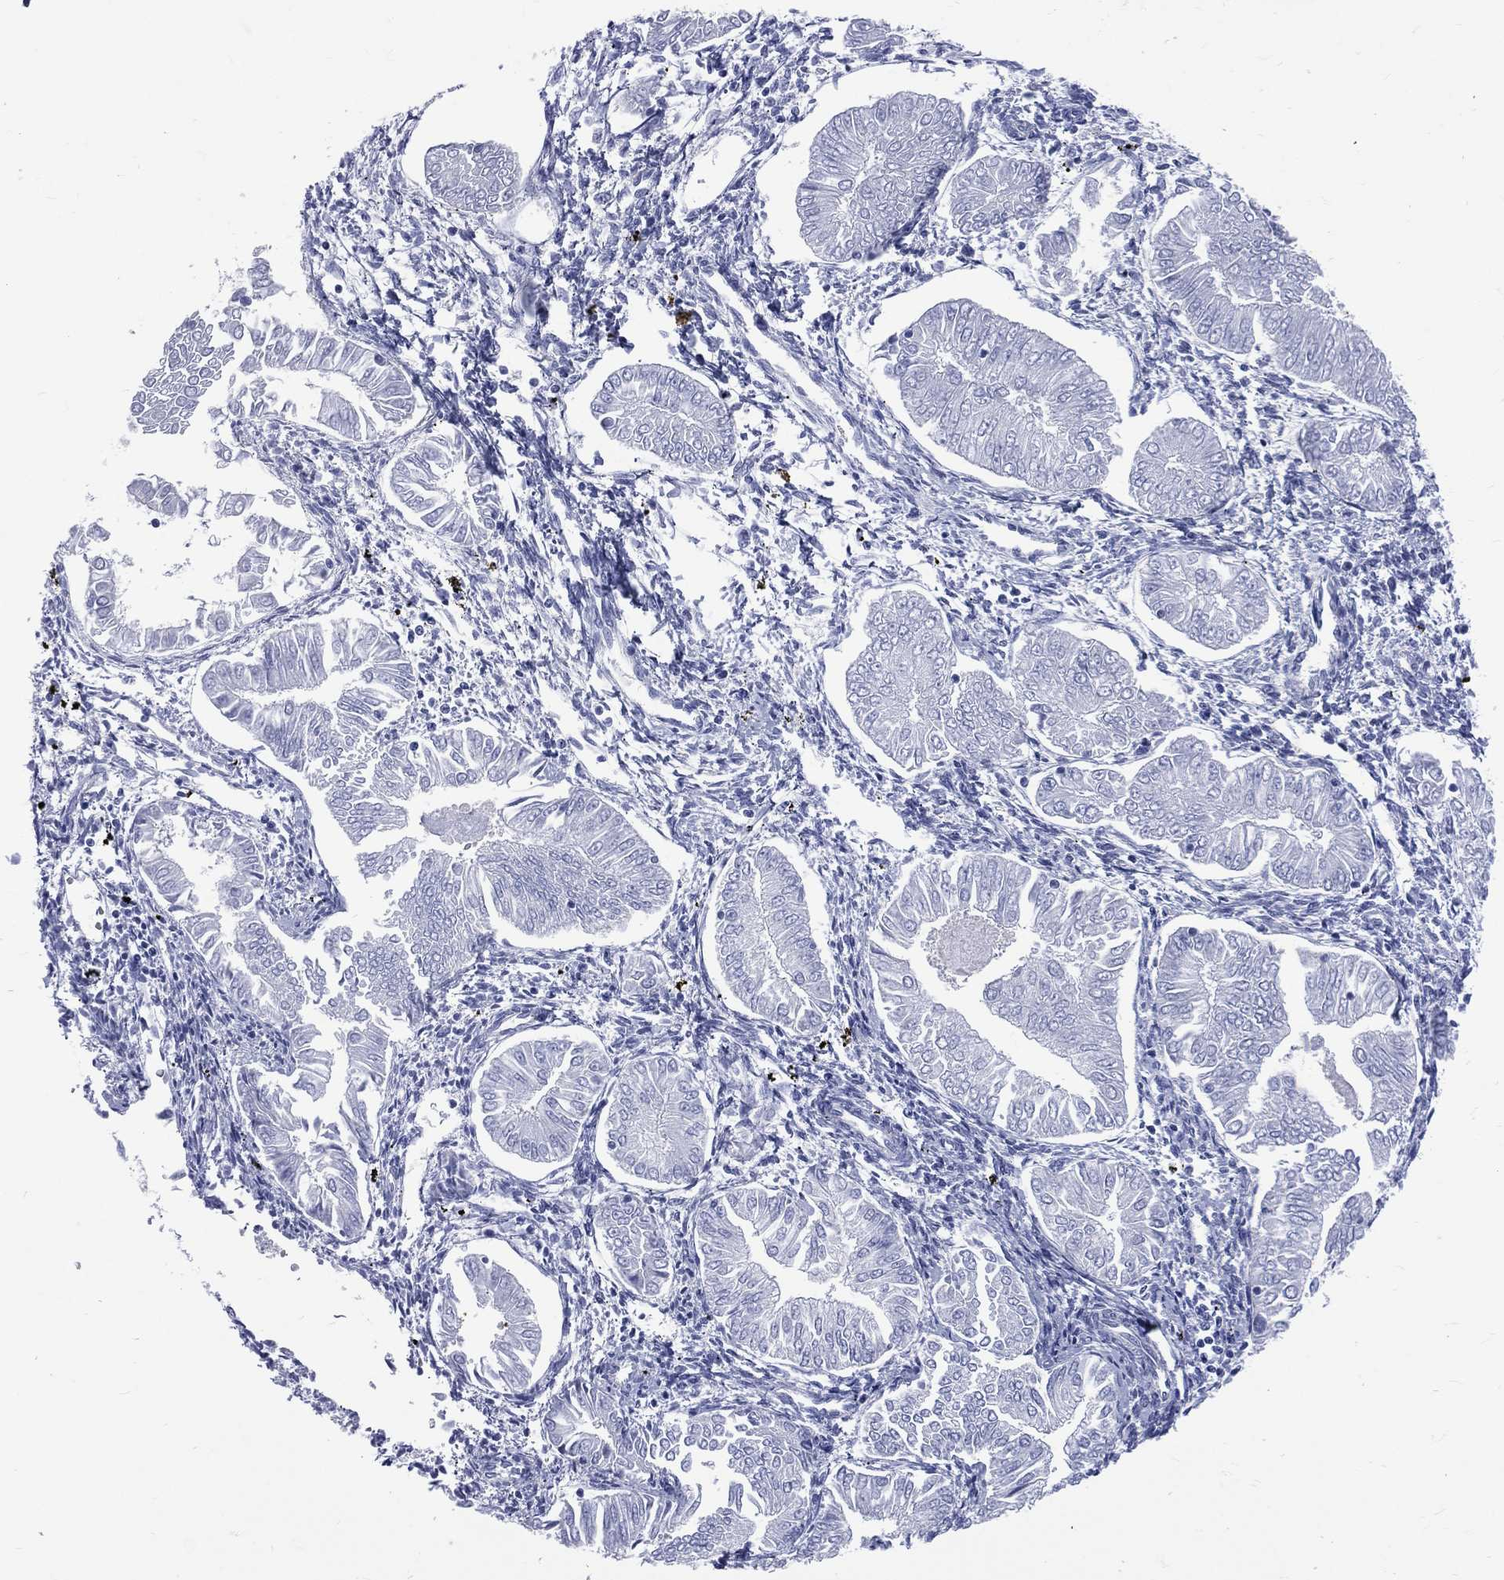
{"staining": {"intensity": "negative", "quantity": "none", "location": "none"}, "tissue": "endometrial cancer", "cell_type": "Tumor cells", "image_type": "cancer", "snomed": [{"axis": "morphology", "description": "Adenocarcinoma, NOS"}, {"axis": "topography", "description": "Endometrium"}], "caption": "An image of human endometrial cancer is negative for staining in tumor cells. Nuclei are stained in blue.", "gene": "MLLT10", "patient": {"sex": "female", "age": 53}}